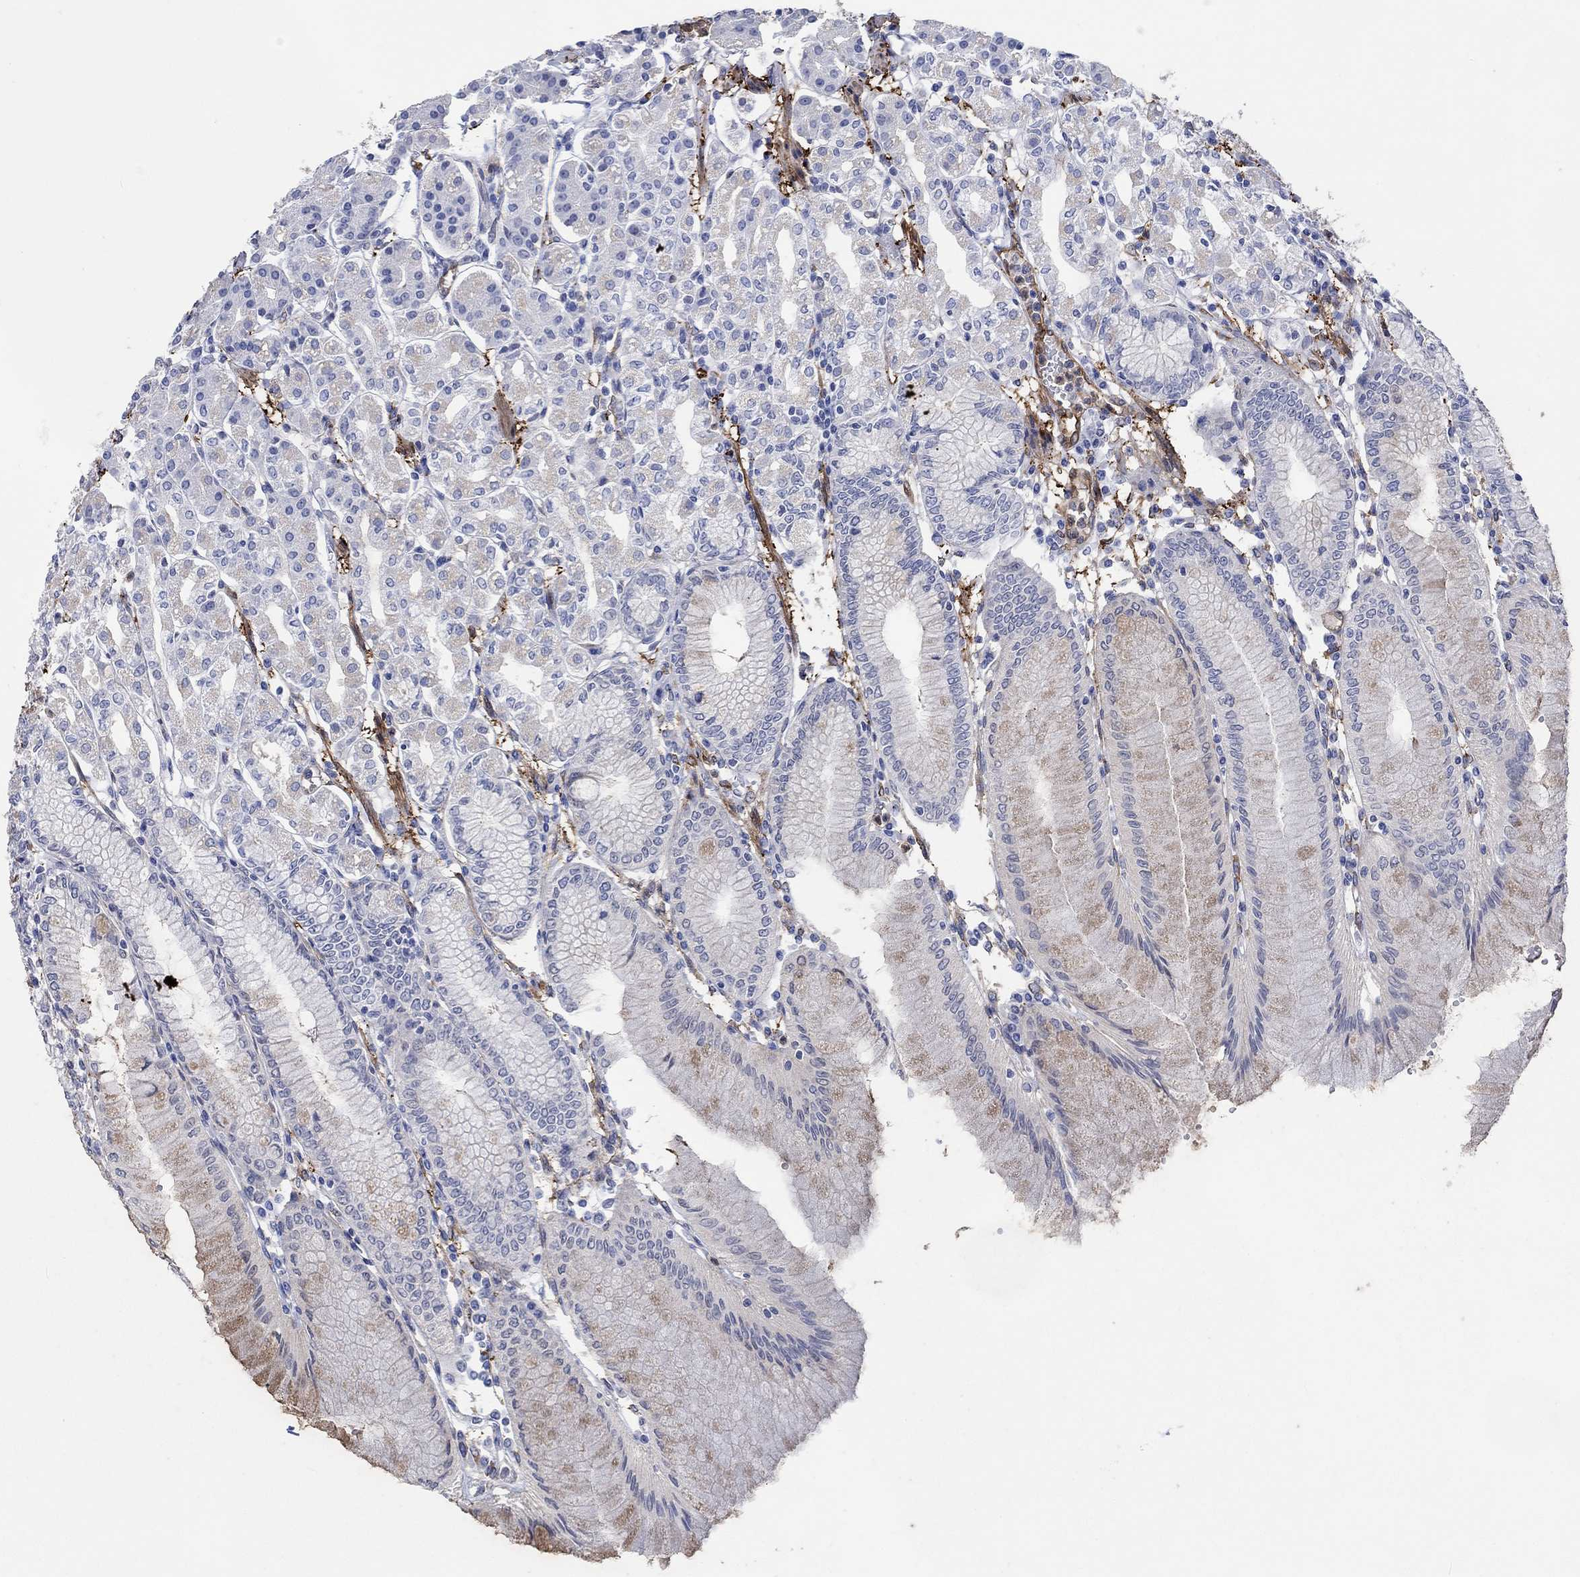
{"staining": {"intensity": "weak", "quantity": "25%-75%", "location": "cytoplasmic/membranous"}, "tissue": "stomach", "cell_type": "Glandular cells", "image_type": "normal", "snomed": [{"axis": "morphology", "description": "Normal tissue, NOS"}, {"axis": "topography", "description": "Skeletal muscle"}, {"axis": "topography", "description": "Stomach"}], "caption": "A photomicrograph showing weak cytoplasmic/membranous staining in about 25%-75% of glandular cells in benign stomach, as visualized by brown immunohistochemical staining.", "gene": "TGM2", "patient": {"sex": "female", "age": 57}}